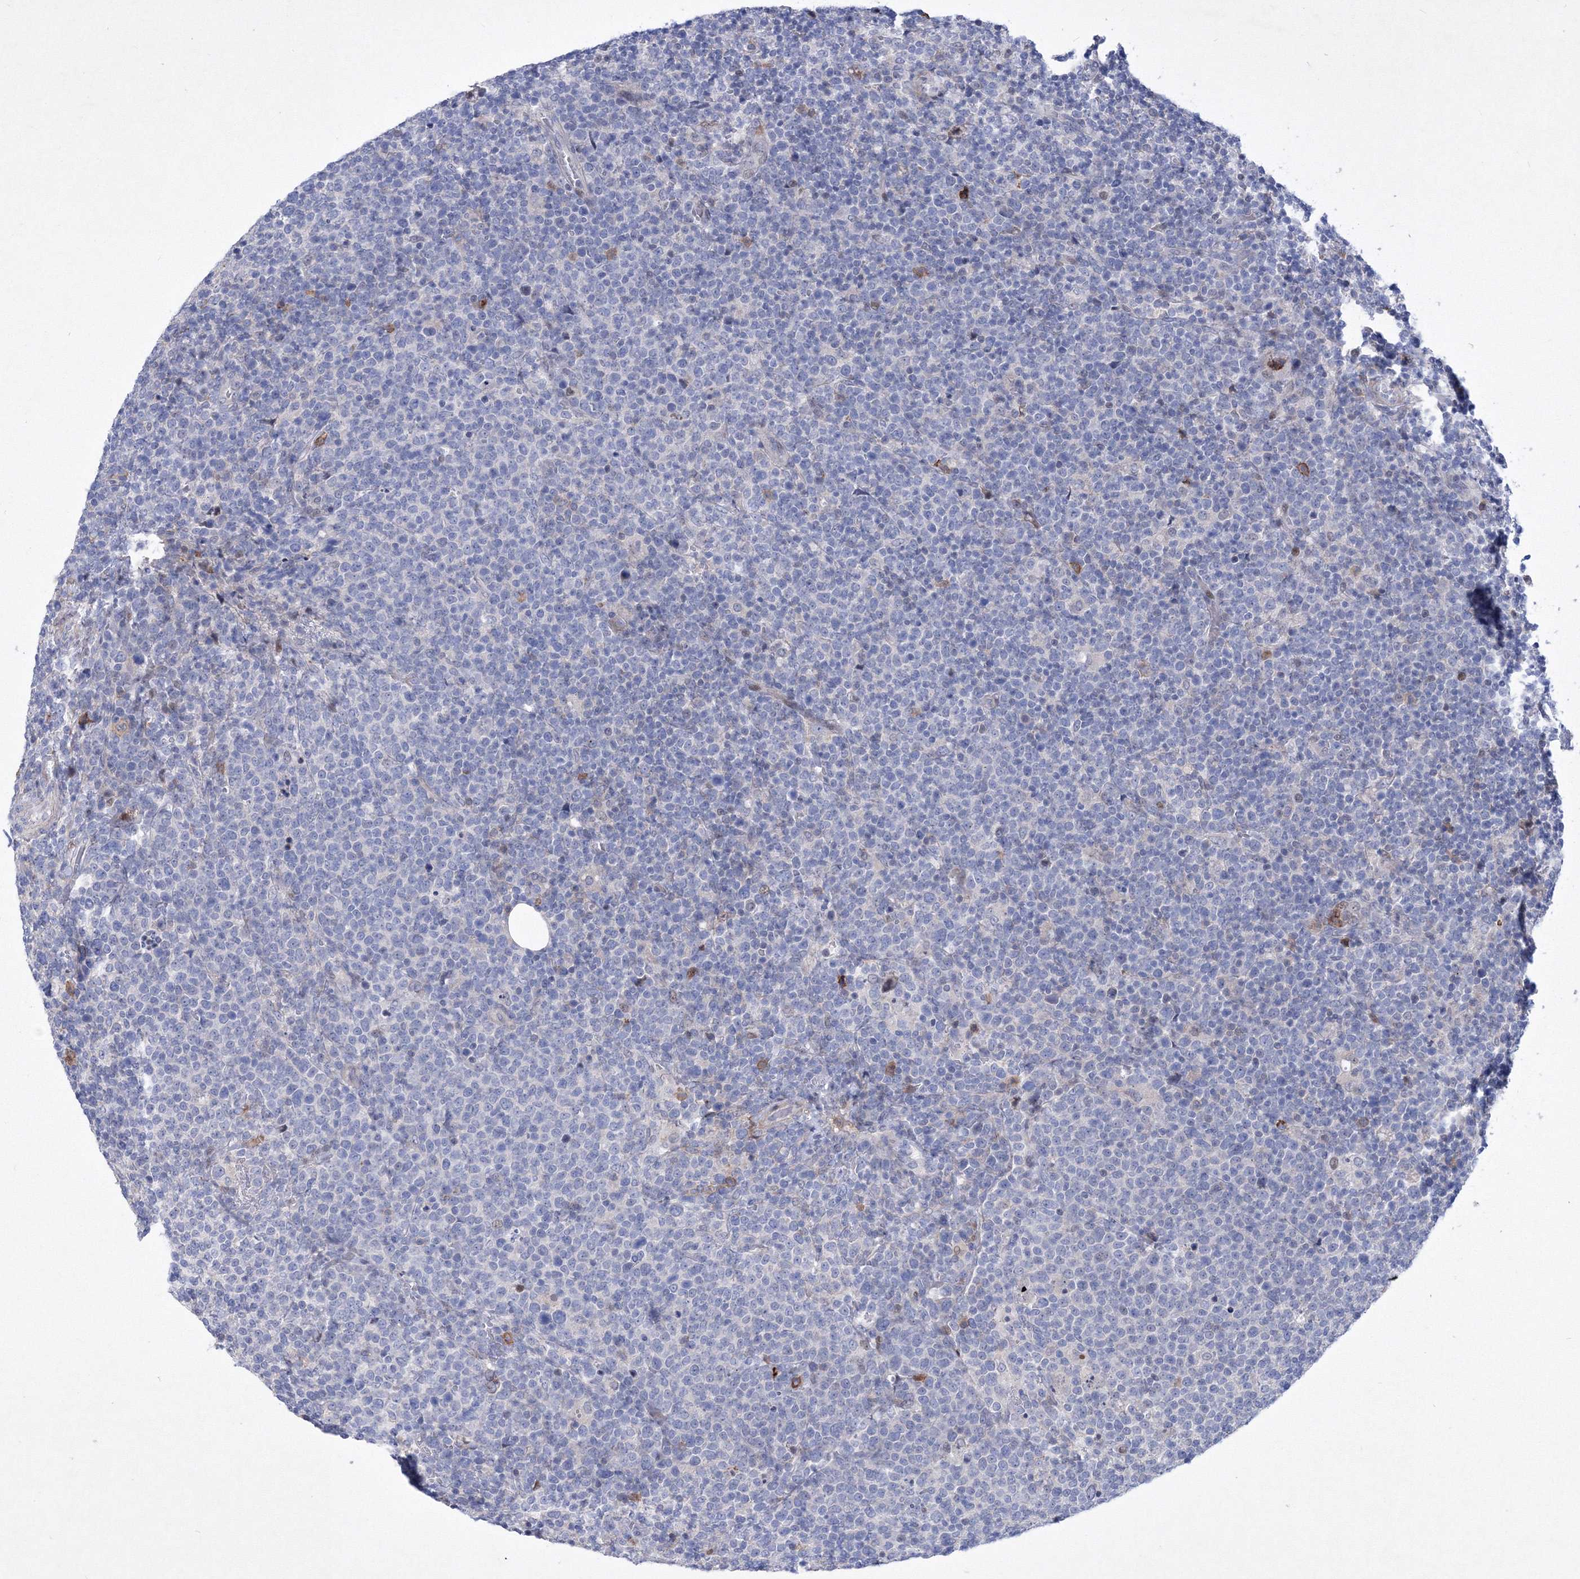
{"staining": {"intensity": "negative", "quantity": "none", "location": "none"}, "tissue": "lymphoma", "cell_type": "Tumor cells", "image_type": "cancer", "snomed": [{"axis": "morphology", "description": "Malignant lymphoma, non-Hodgkin's type, High grade"}, {"axis": "topography", "description": "Lymph node"}], "caption": "There is no significant positivity in tumor cells of malignant lymphoma, non-Hodgkin's type (high-grade).", "gene": "RNPEPL1", "patient": {"sex": "male", "age": 61}}